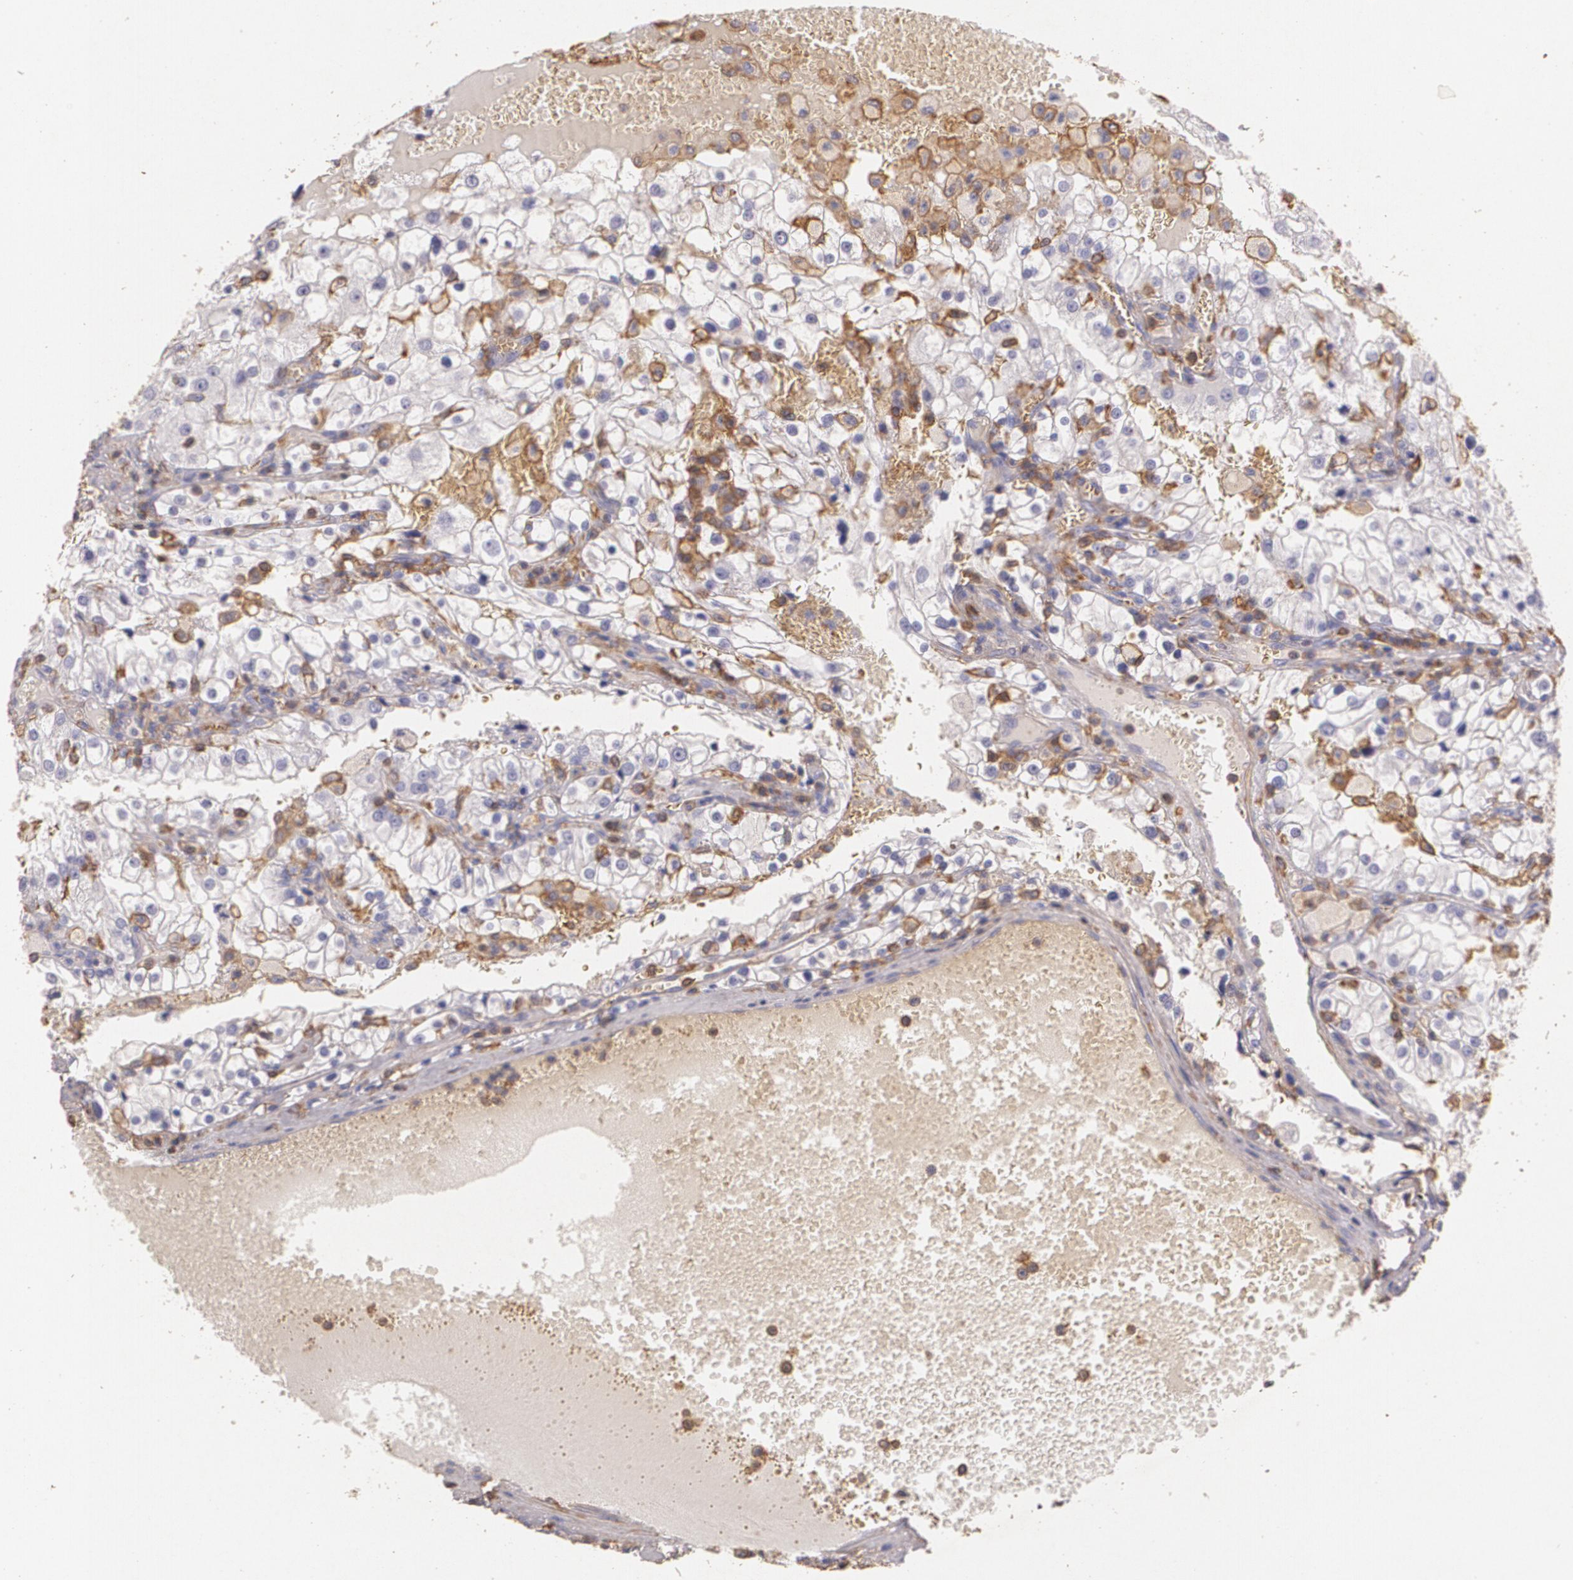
{"staining": {"intensity": "negative", "quantity": "none", "location": "none"}, "tissue": "renal cancer", "cell_type": "Tumor cells", "image_type": "cancer", "snomed": [{"axis": "morphology", "description": "Adenocarcinoma, NOS"}, {"axis": "topography", "description": "Kidney"}], "caption": "This is an IHC micrograph of renal adenocarcinoma. There is no positivity in tumor cells.", "gene": "TGFBR1", "patient": {"sex": "female", "age": 74}}